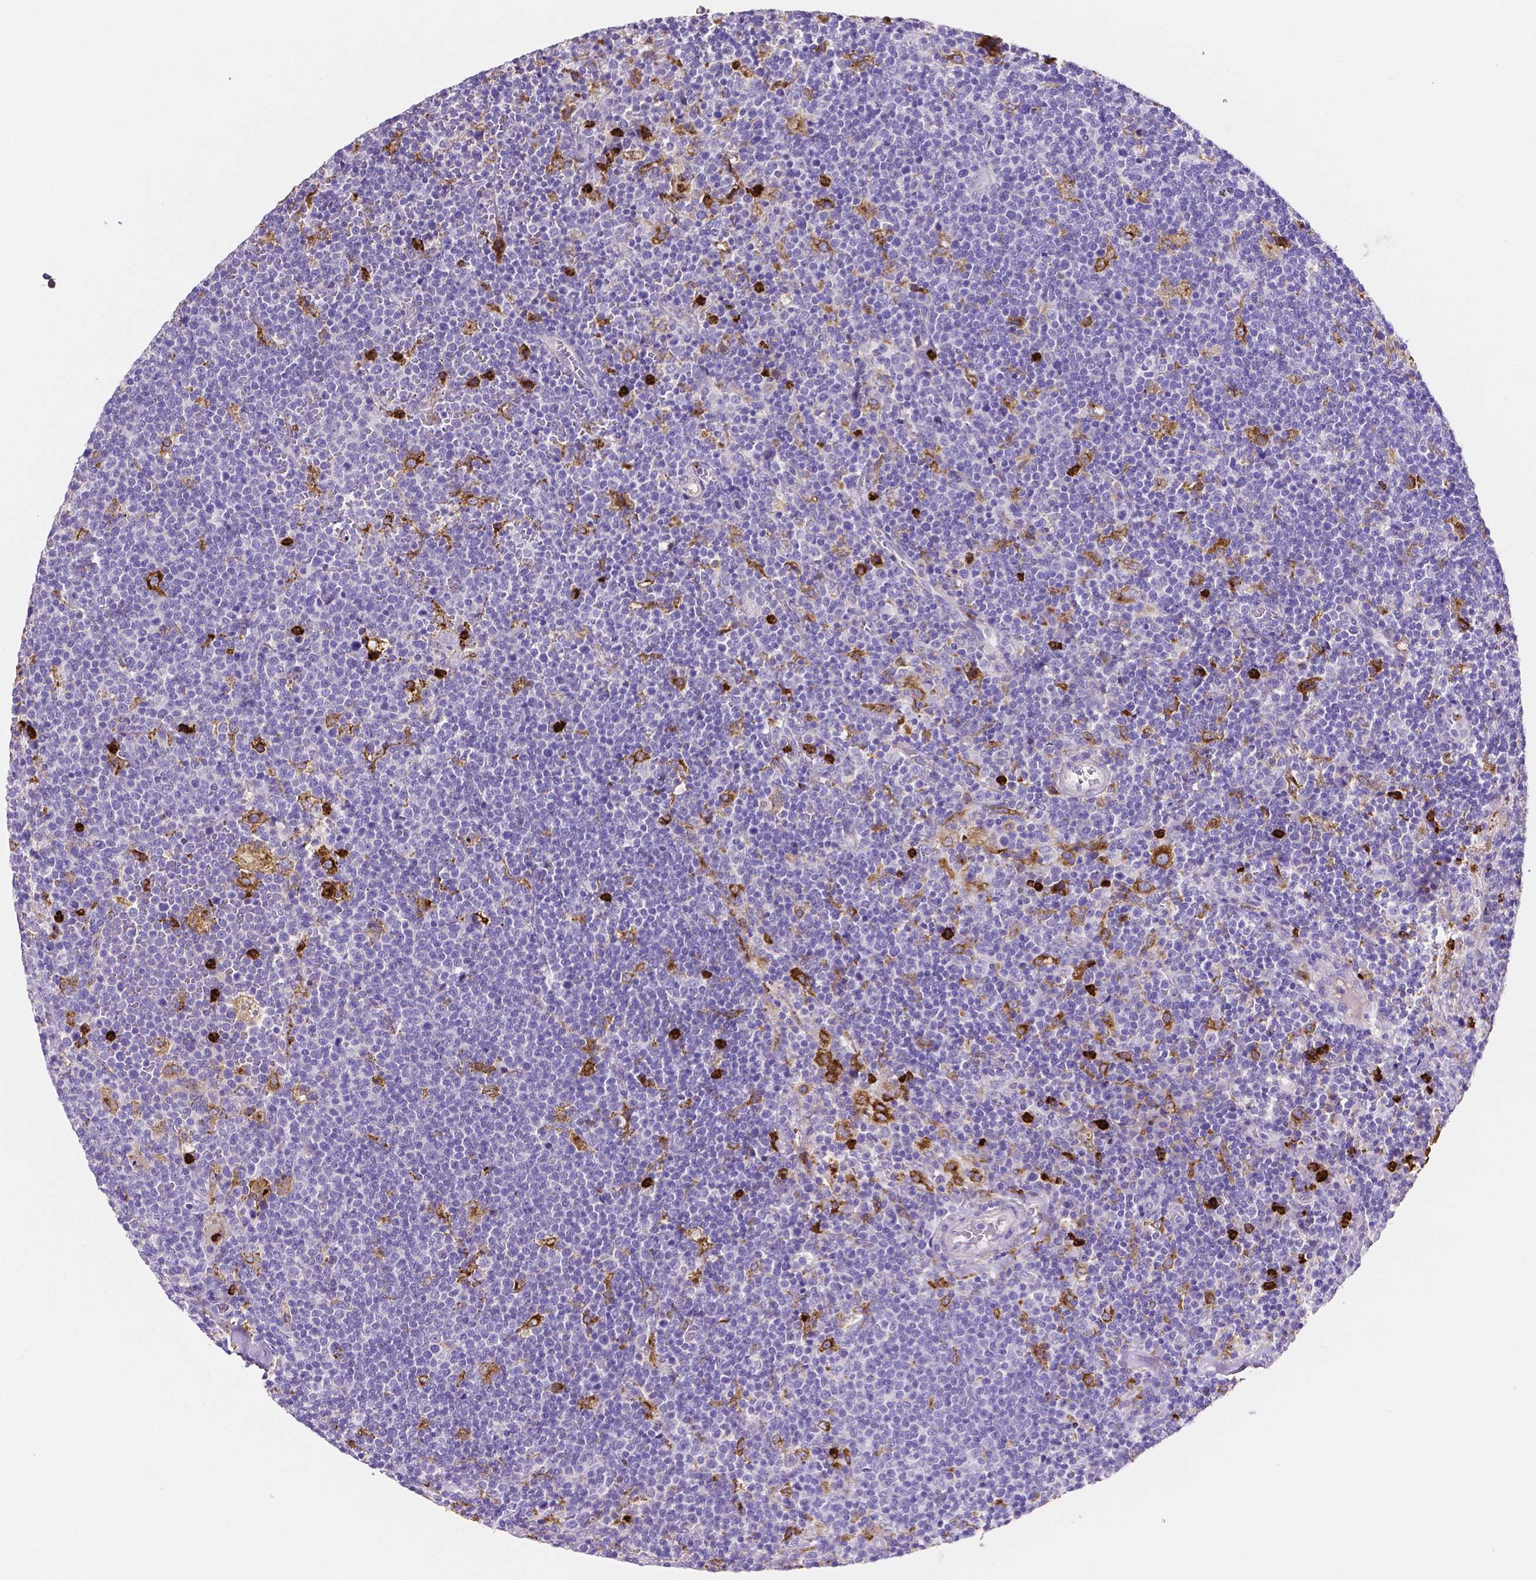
{"staining": {"intensity": "negative", "quantity": "none", "location": "none"}, "tissue": "lymphoma", "cell_type": "Tumor cells", "image_type": "cancer", "snomed": [{"axis": "morphology", "description": "Malignant lymphoma, non-Hodgkin's type, High grade"}, {"axis": "topography", "description": "Lymph node"}], "caption": "Protein analysis of high-grade malignant lymphoma, non-Hodgkin's type demonstrates no significant expression in tumor cells.", "gene": "MMP9", "patient": {"sex": "male", "age": 61}}